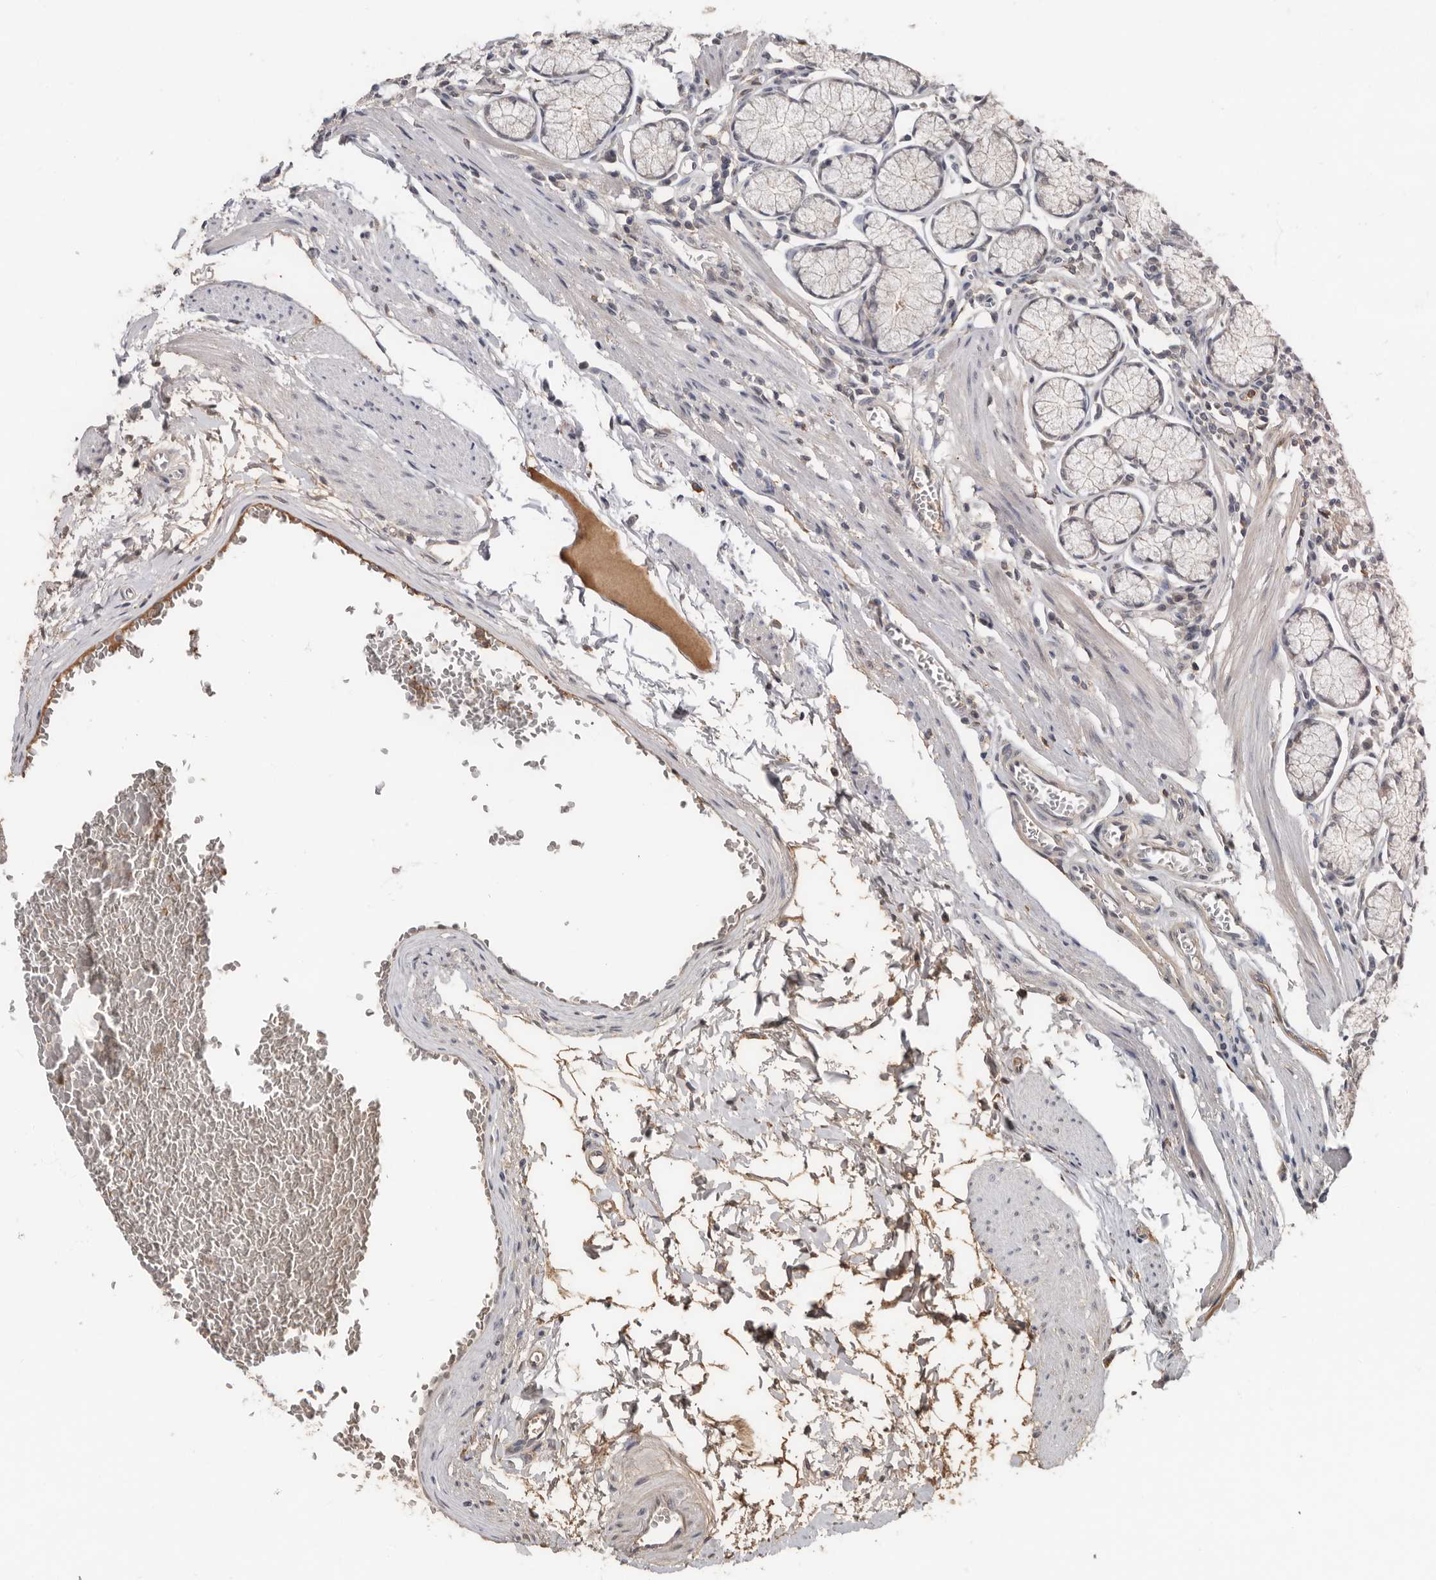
{"staining": {"intensity": "weak", "quantity": "<25%", "location": "cytoplasmic/membranous"}, "tissue": "stomach", "cell_type": "Glandular cells", "image_type": "normal", "snomed": [{"axis": "morphology", "description": "Normal tissue, NOS"}, {"axis": "topography", "description": "Stomach"}], "caption": "A high-resolution image shows IHC staining of normal stomach, which shows no significant positivity in glandular cells.", "gene": "LRGUK", "patient": {"sex": "male", "age": 55}}